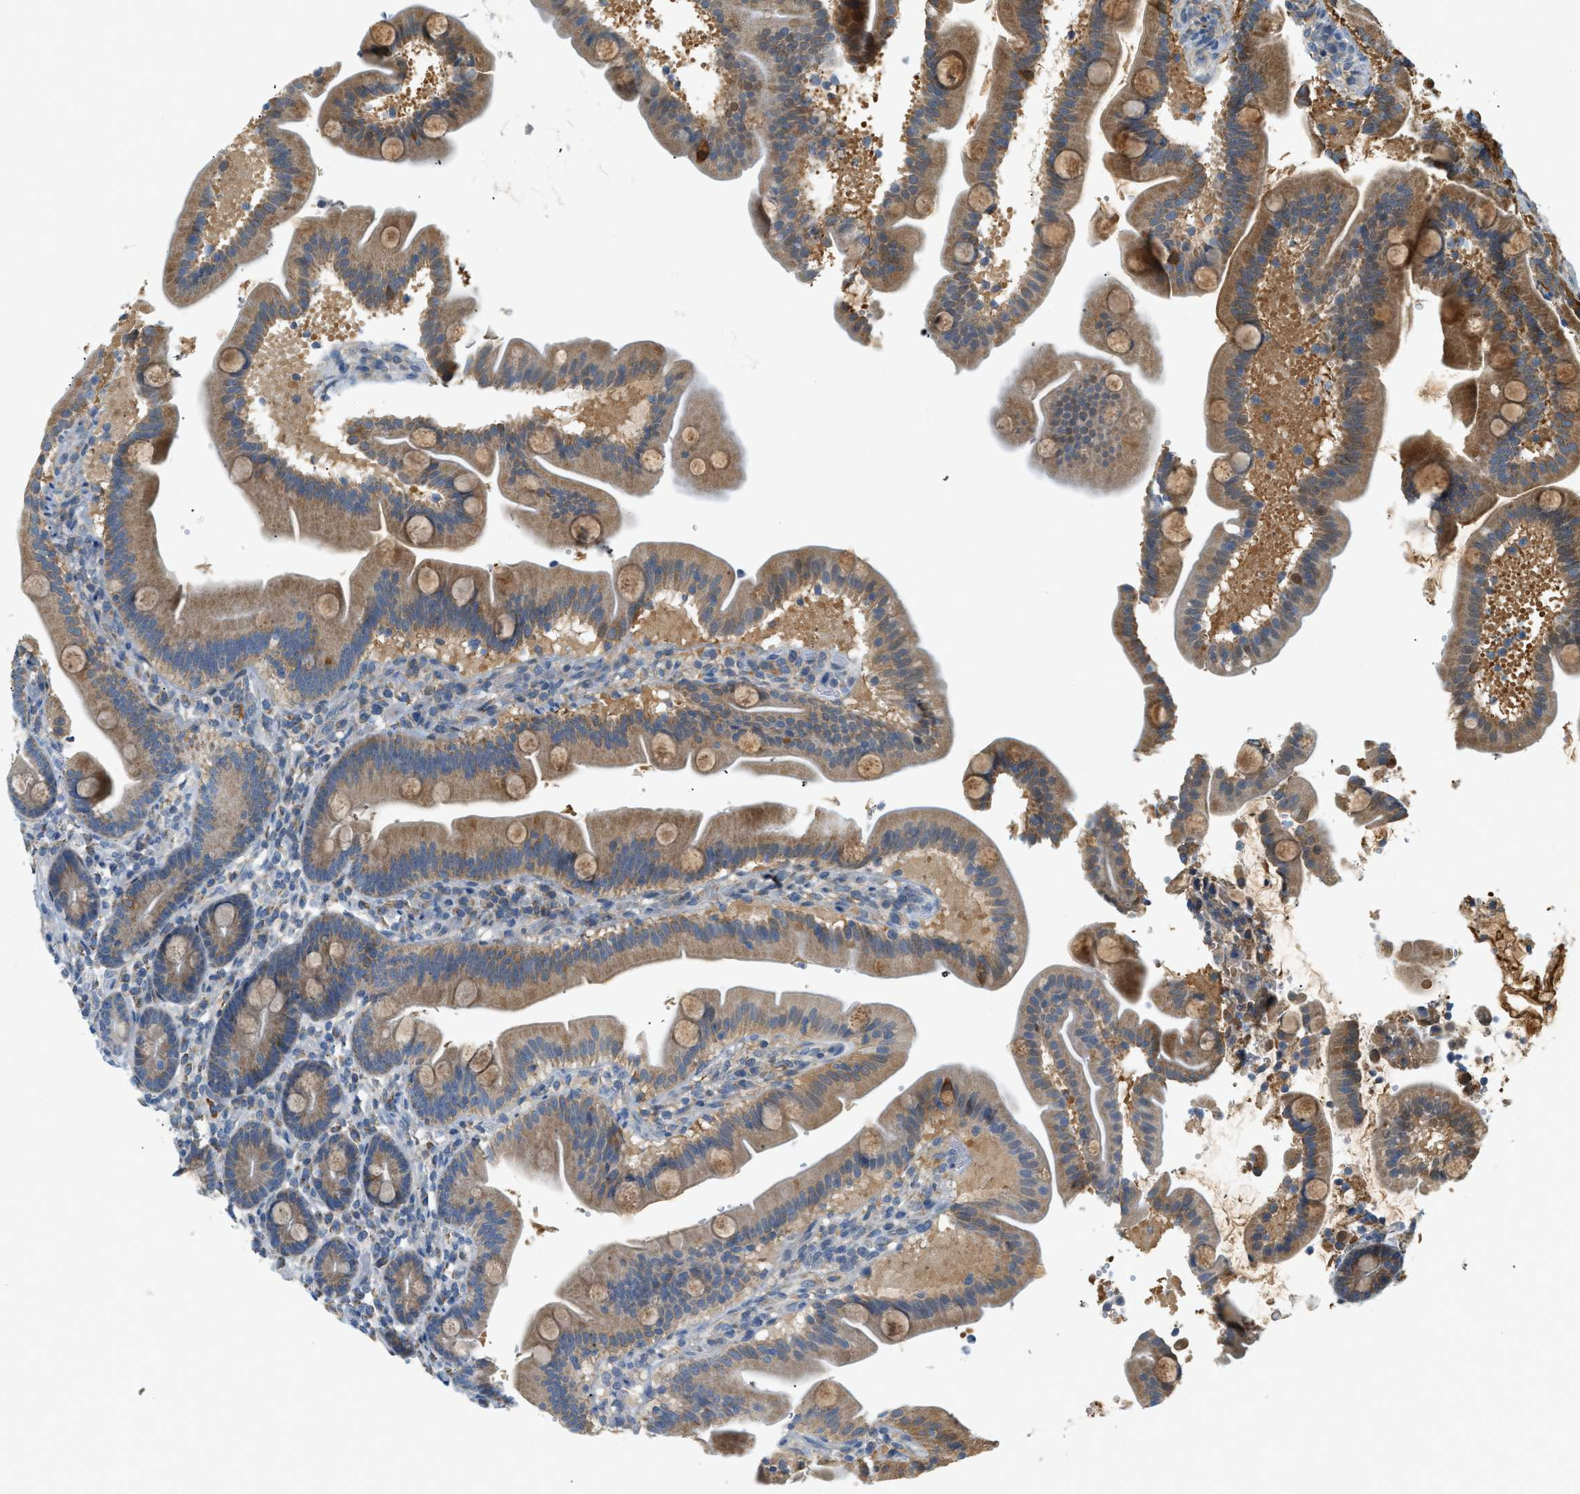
{"staining": {"intensity": "moderate", "quantity": ">75%", "location": "cytoplasmic/membranous"}, "tissue": "duodenum", "cell_type": "Glandular cells", "image_type": "normal", "snomed": [{"axis": "morphology", "description": "Normal tissue, NOS"}, {"axis": "topography", "description": "Duodenum"}], "caption": "The histopathology image demonstrates staining of benign duodenum, revealing moderate cytoplasmic/membranous protein staining (brown color) within glandular cells. The staining was performed using DAB (3,3'-diaminobenzidine) to visualize the protein expression in brown, while the nuclei were stained in blue with hematoxylin (Magnification: 20x).", "gene": "PIGG", "patient": {"sex": "male", "age": 54}}